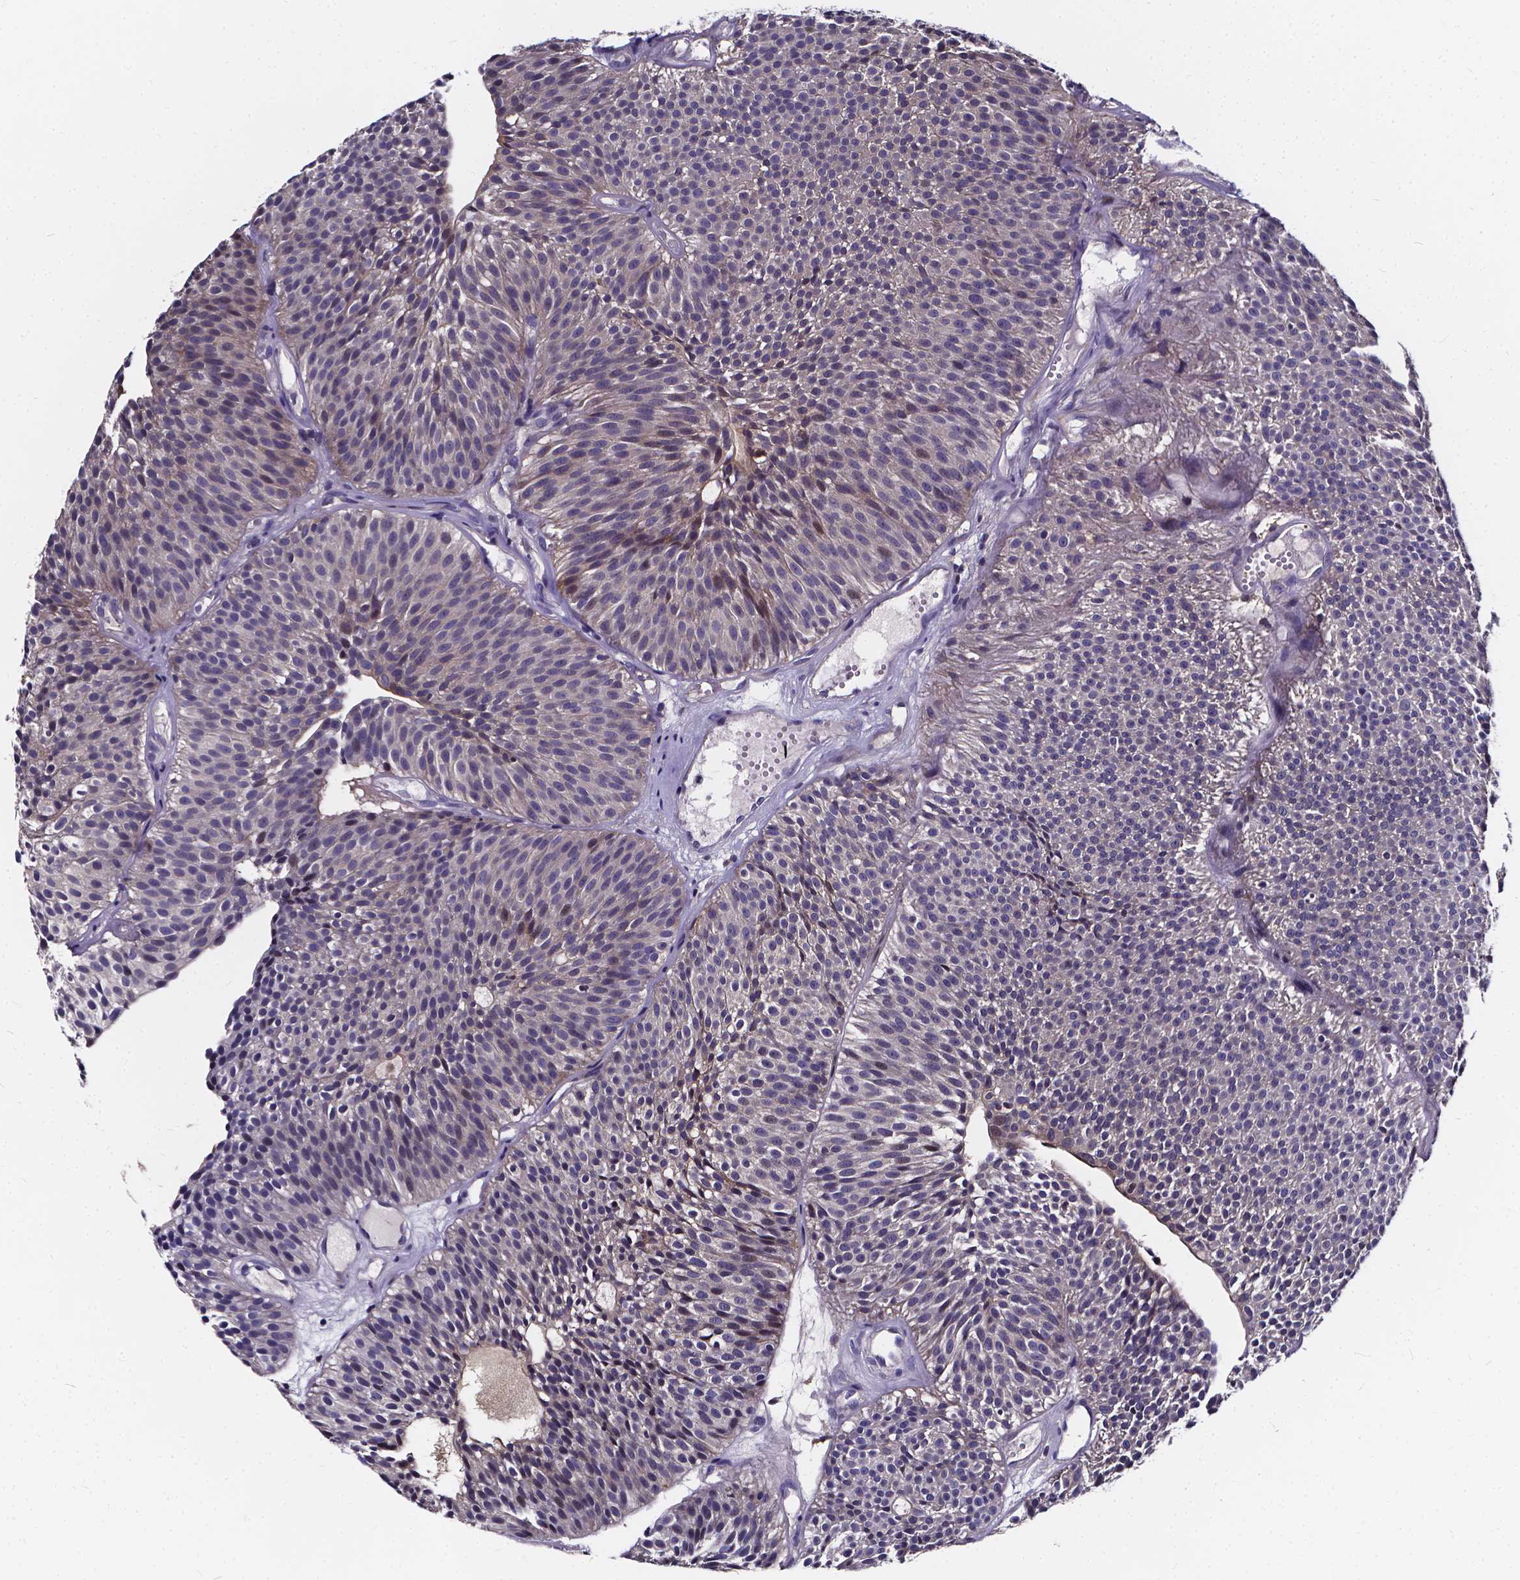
{"staining": {"intensity": "negative", "quantity": "none", "location": "none"}, "tissue": "urothelial cancer", "cell_type": "Tumor cells", "image_type": "cancer", "snomed": [{"axis": "morphology", "description": "Urothelial carcinoma, Low grade"}, {"axis": "topography", "description": "Urinary bladder"}], "caption": "Human low-grade urothelial carcinoma stained for a protein using IHC exhibits no positivity in tumor cells.", "gene": "SOWAHA", "patient": {"sex": "male", "age": 63}}